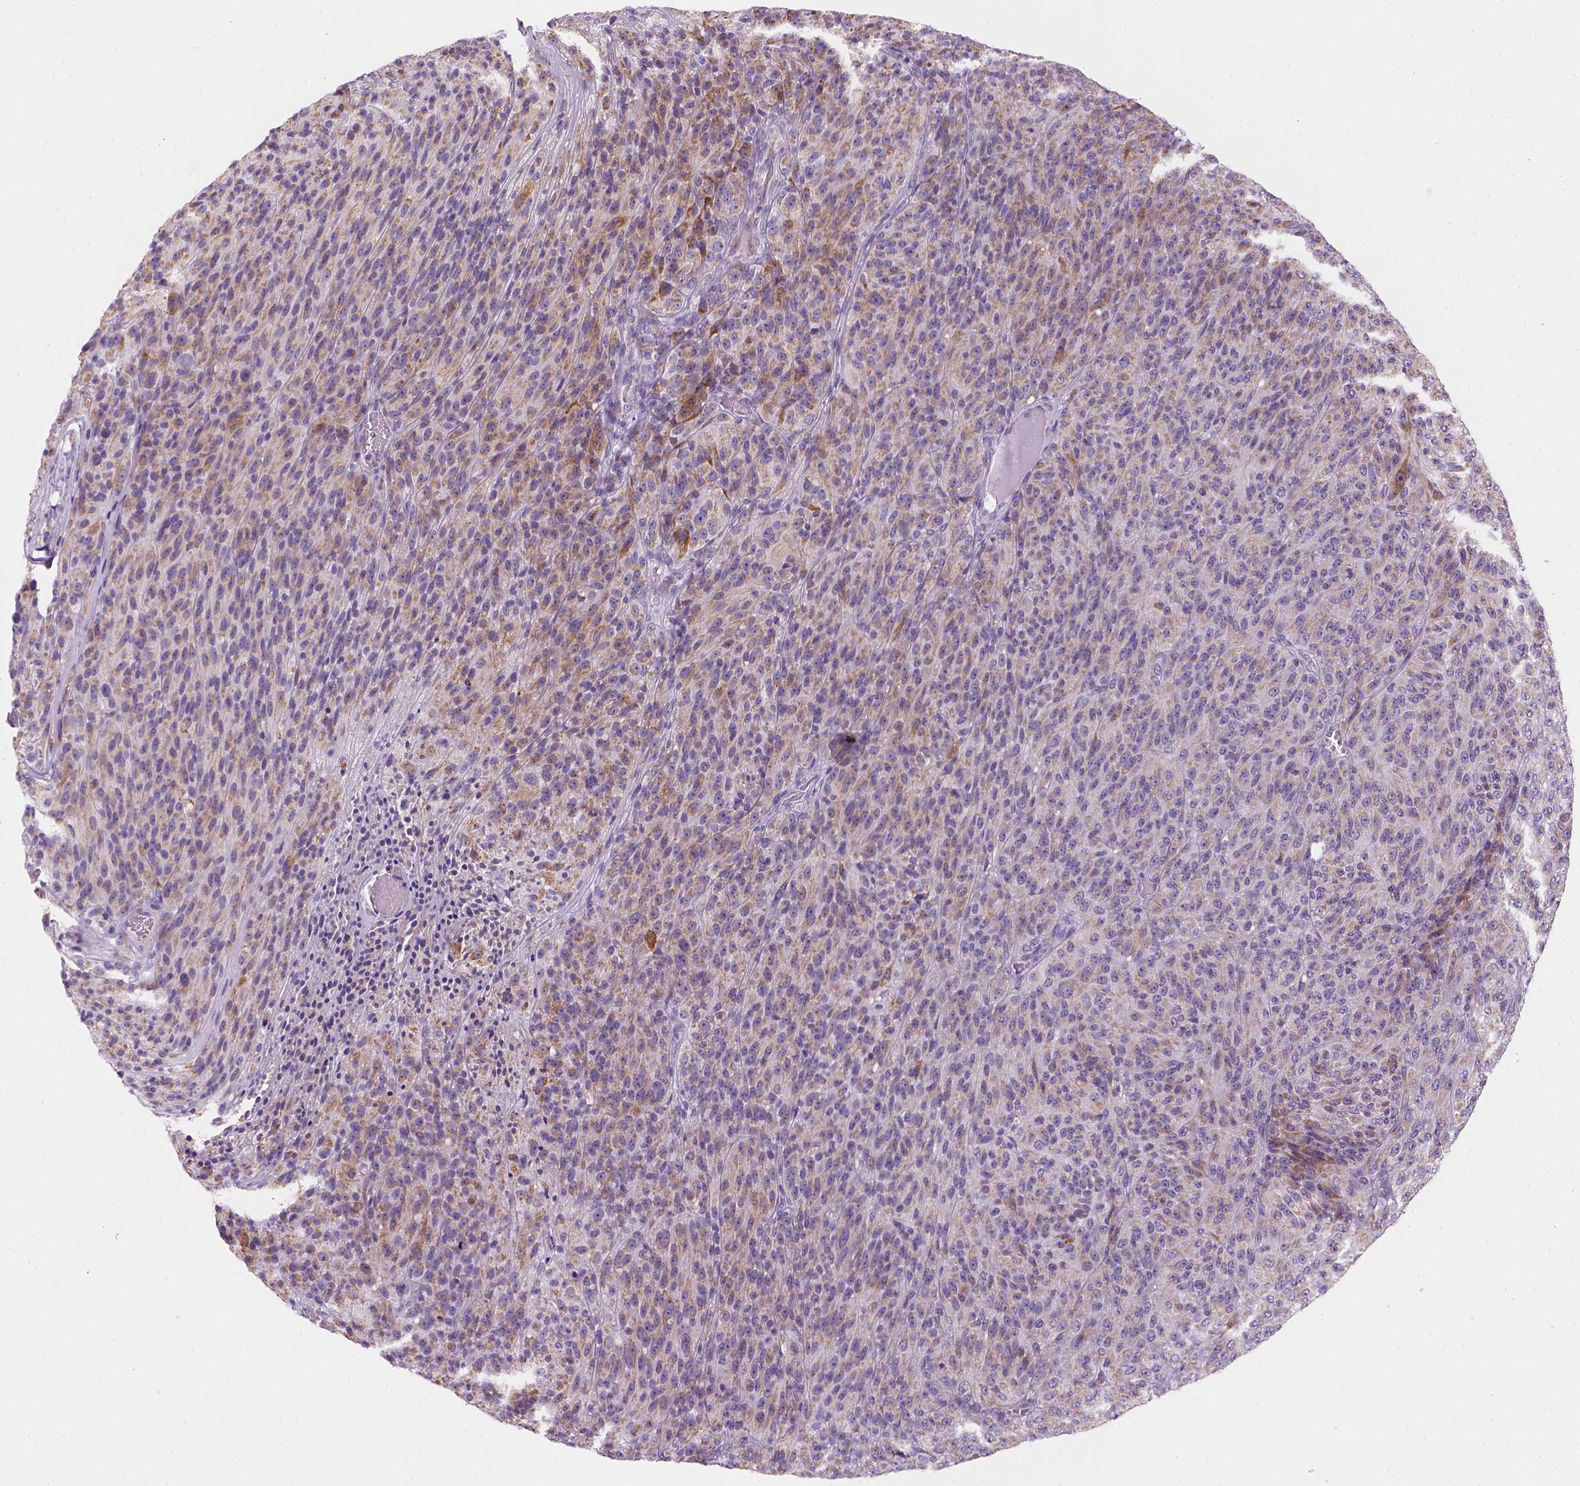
{"staining": {"intensity": "weak", "quantity": "25%-75%", "location": "cytoplasmic/membranous"}, "tissue": "melanoma", "cell_type": "Tumor cells", "image_type": "cancer", "snomed": [{"axis": "morphology", "description": "Malignant melanoma, Metastatic site"}, {"axis": "topography", "description": "Brain"}], "caption": "Malignant melanoma (metastatic site) tissue displays weak cytoplasmic/membranous expression in approximately 25%-75% of tumor cells (DAB (3,3'-diaminobenzidine) = brown stain, brightfield microscopy at high magnification).", "gene": "CES2", "patient": {"sex": "female", "age": 56}}